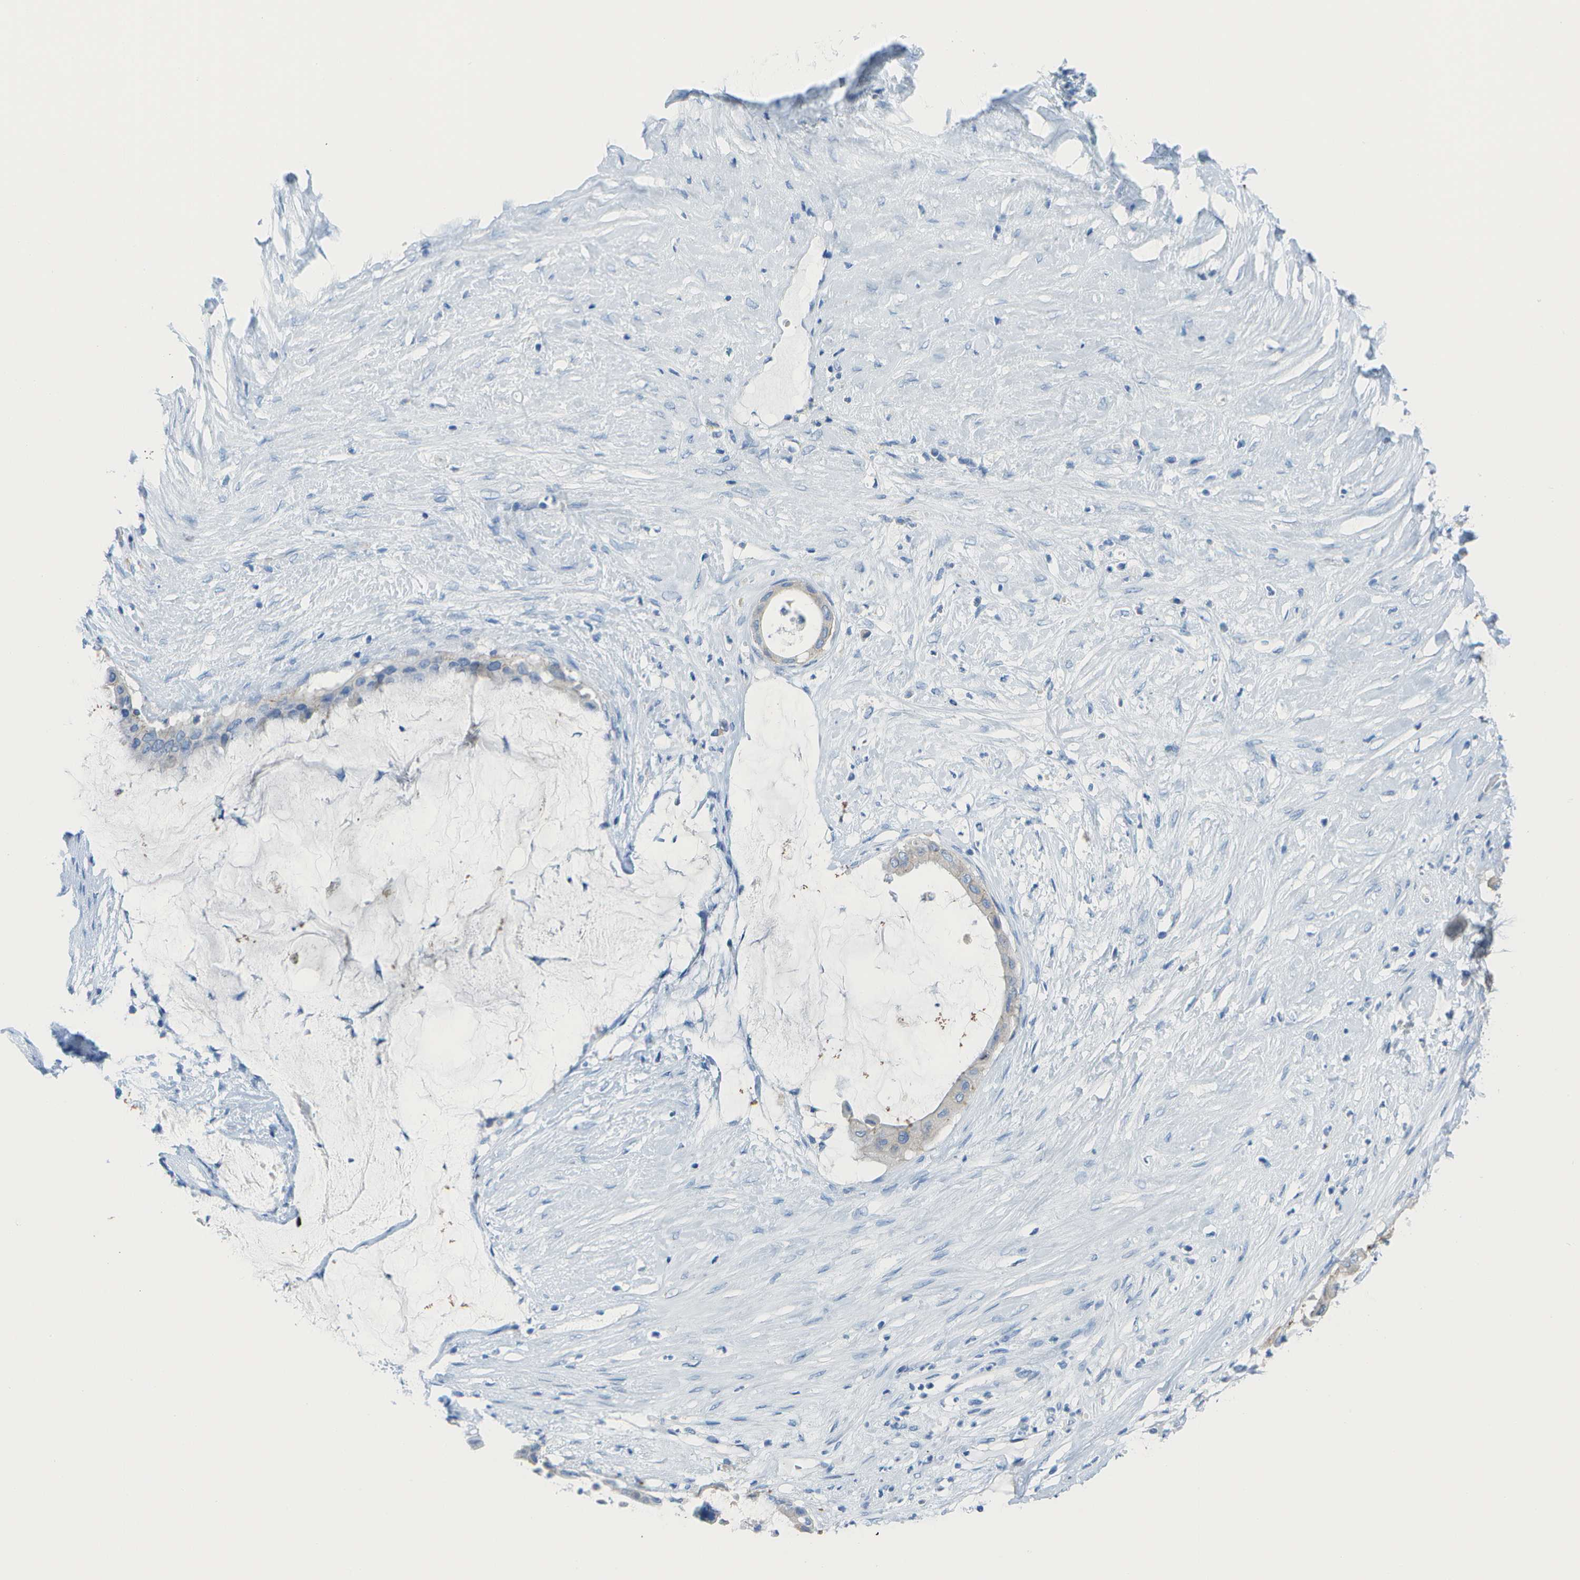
{"staining": {"intensity": "weak", "quantity": "<25%", "location": "cytoplasmic/membranous"}, "tissue": "pancreatic cancer", "cell_type": "Tumor cells", "image_type": "cancer", "snomed": [{"axis": "morphology", "description": "Adenocarcinoma, NOS"}, {"axis": "topography", "description": "Pancreas"}], "caption": "IHC histopathology image of neoplastic tissue: human pancreatic adenocarcinoma stained with DAB (3,3'-diaminobenzidine) shows no significant protein positivity in tumor cells.", "gene": "CD46", "patient": {"sex": "male", "age": 41}}